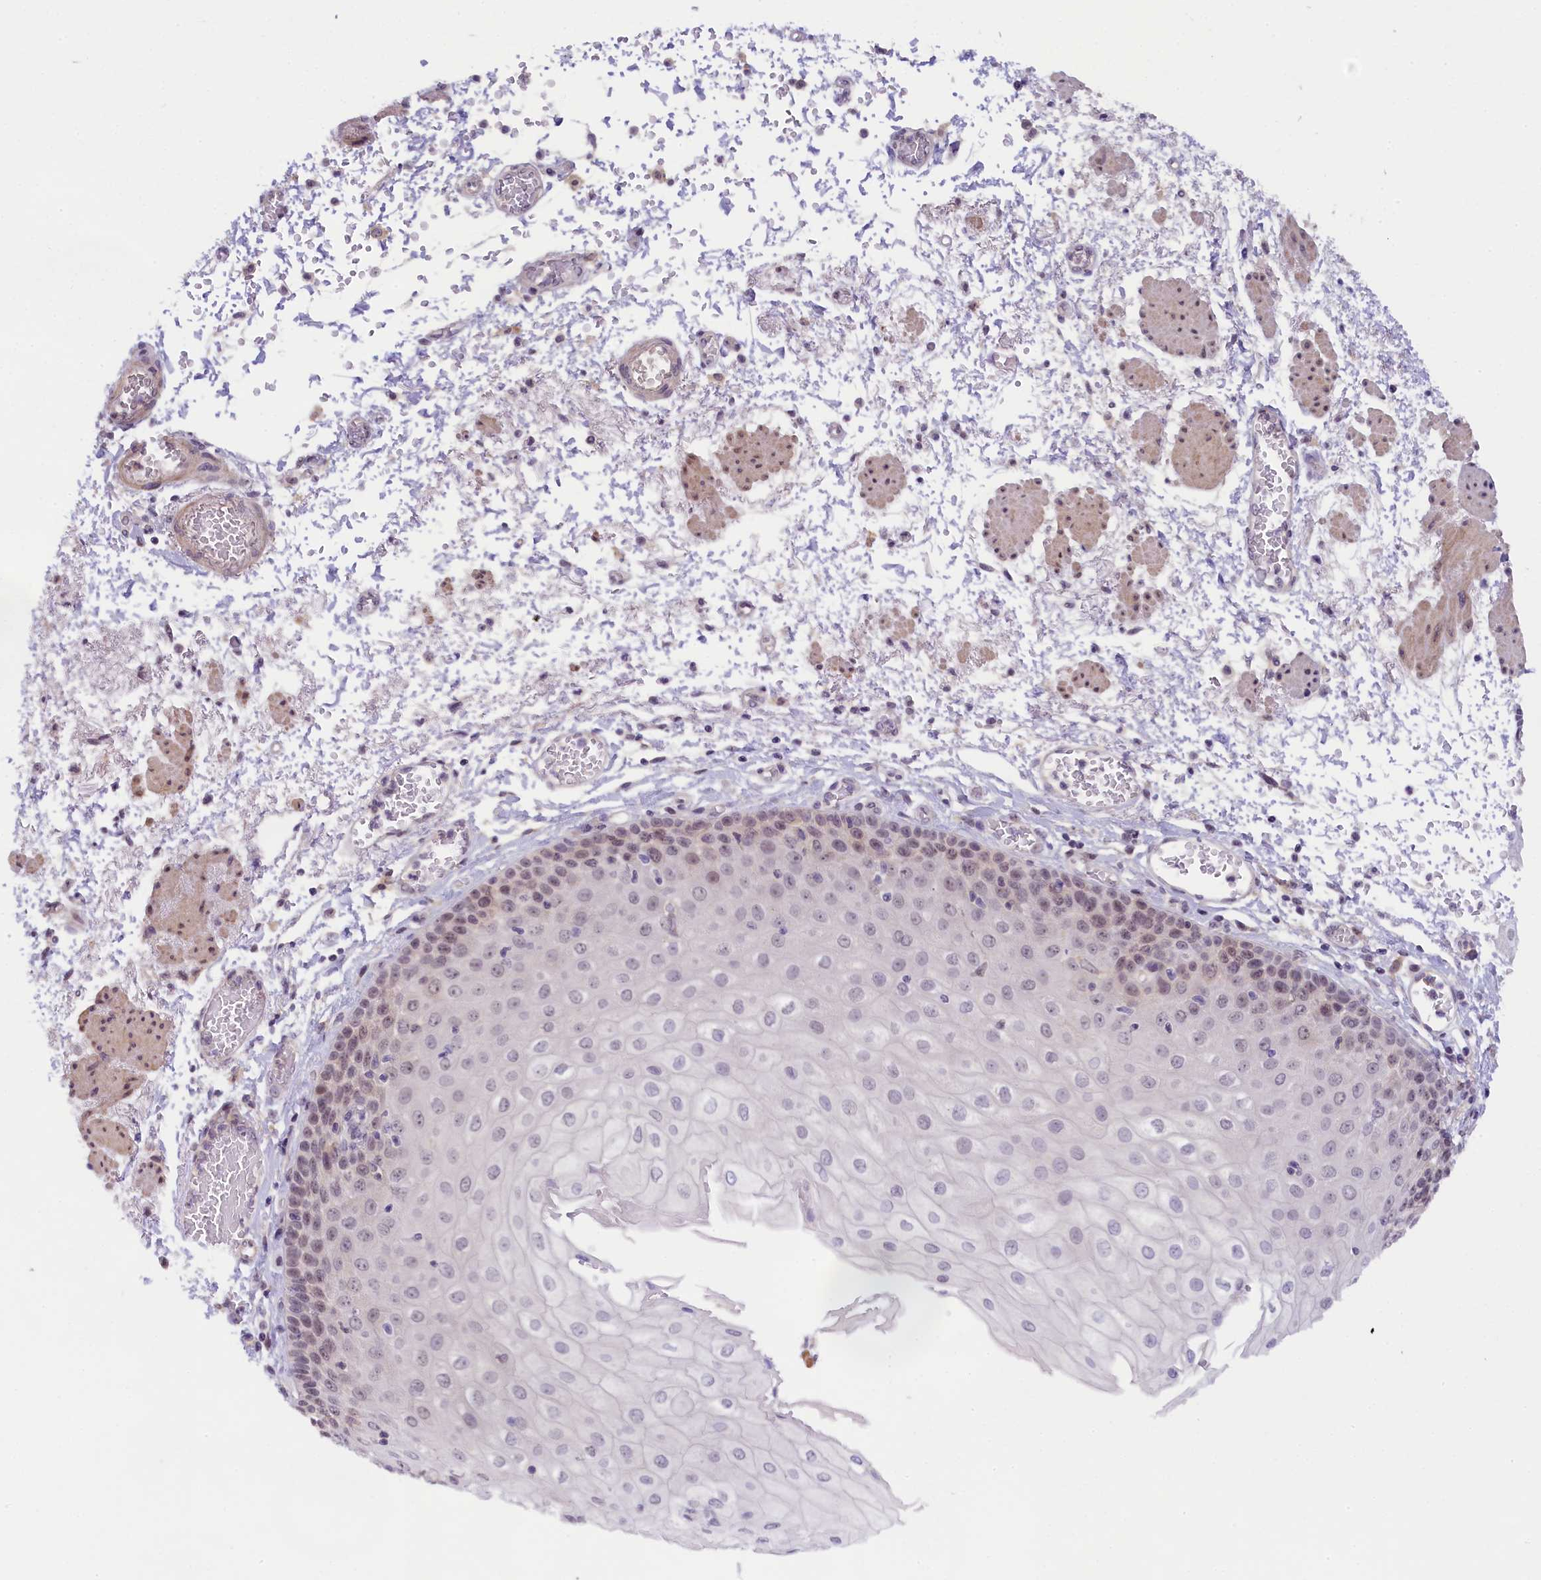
{"staining": {"intensity": "moderate", "quantity": "25%-75%", "location": "nuclear"}, "tissue": "esophagus", "cell_type": "Squamous epithelial cells", "image_type": "normal", "snomed": [{"axis": "morphology", "description": "Normal tissue, NOS"}, {"axis": "topography", "description": "Esophagus"}], "caption": "Moderate nuclear positivity is seen in about 25%-75% of squamous epithelial cells in benign esophagus.", "gene": "CRAMP1", "patient": {"sex": "male", "age": 81}}